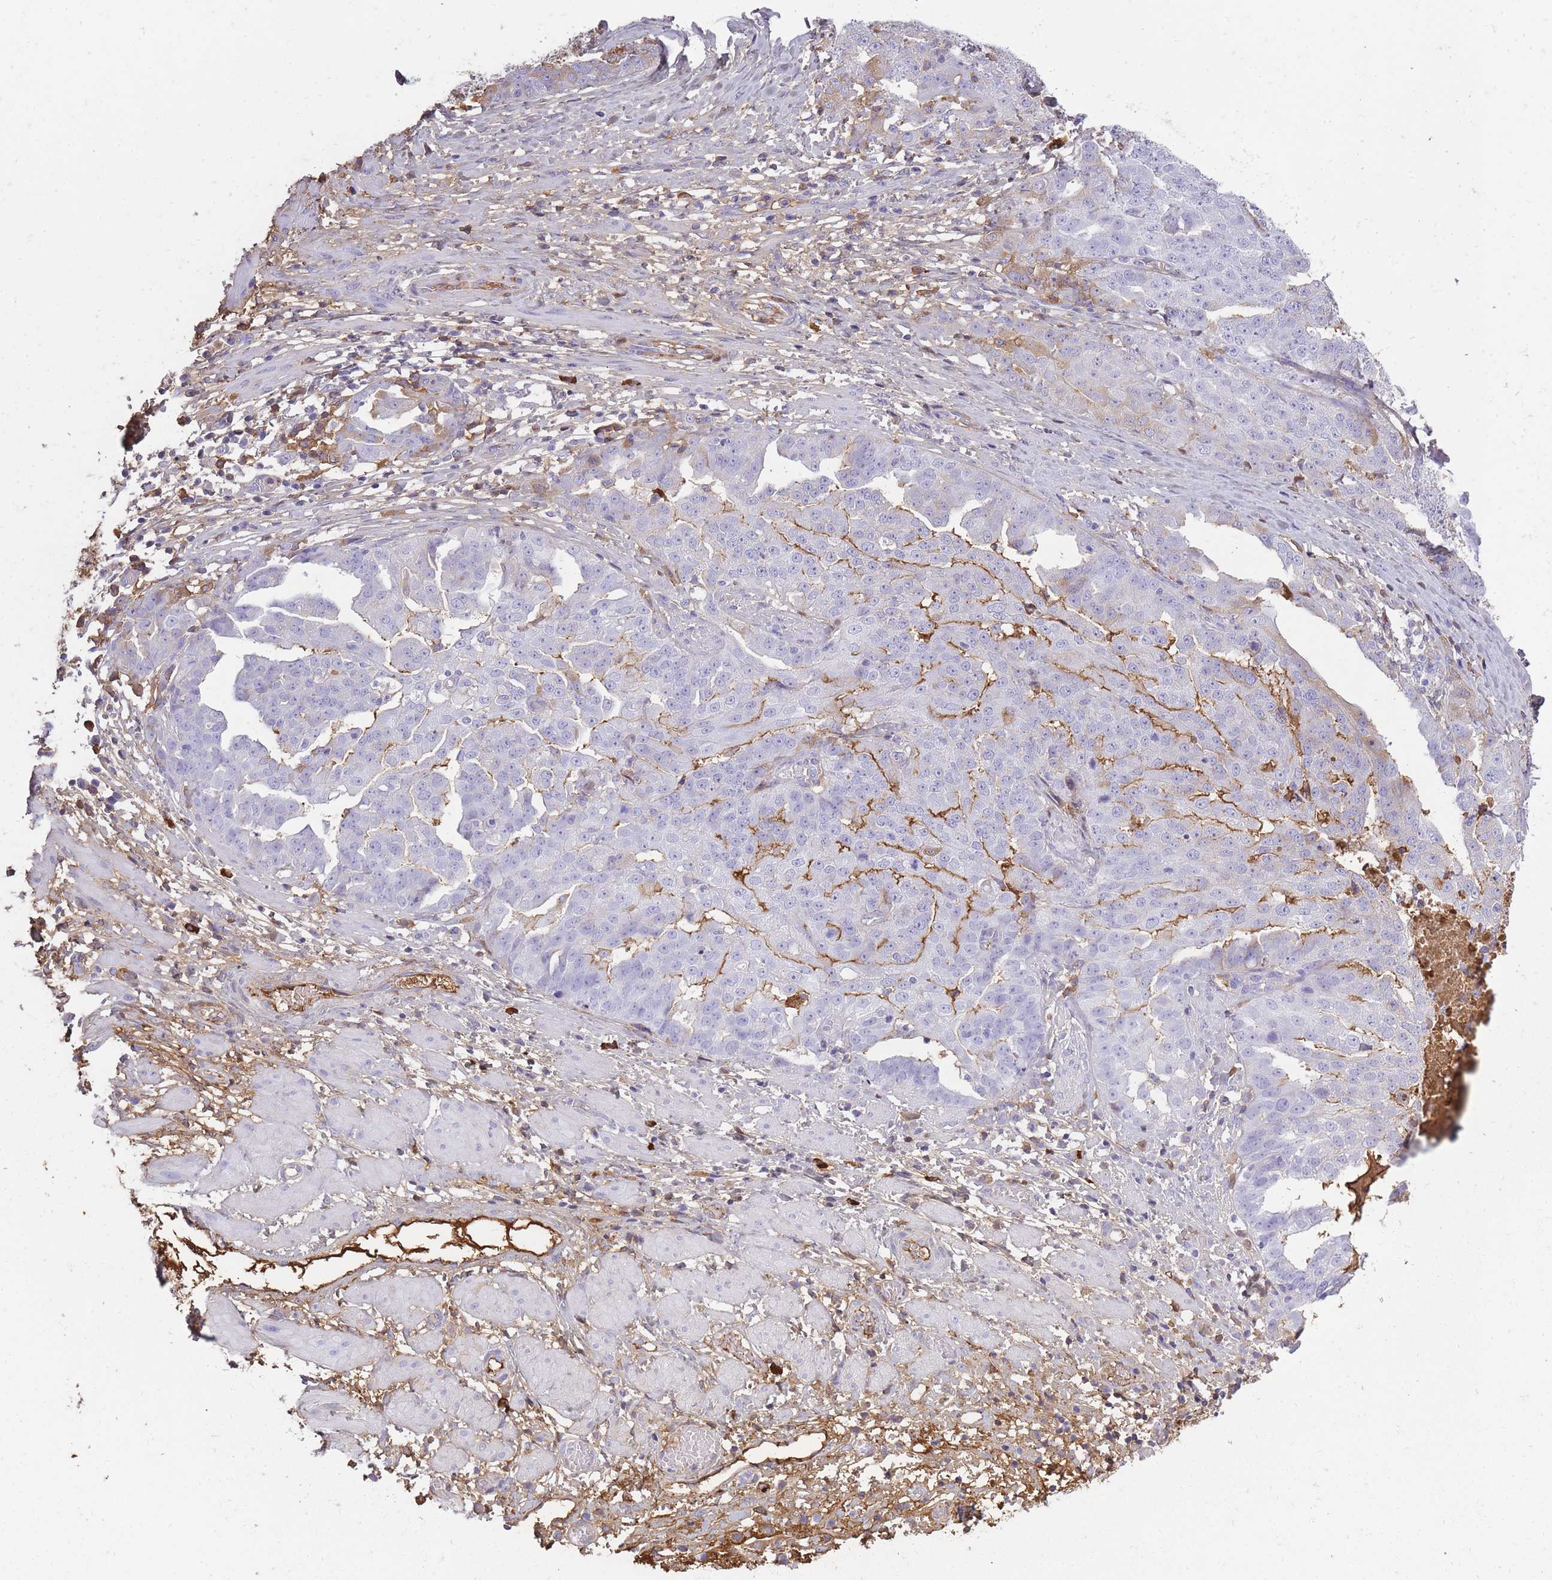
{"staining": {"intensity": "negative", "quantity": "none", "location": "none"}, "tissue": "ovarian cancer", "cell_type": "Tumor cells", "image_type": "cancer", "snomed": [{"axis": "morphology", "description": "Cystadenocarcinoma, serous, NOS"}, {"axis": "topography", "description": "Ovary"}], "caption": "Tumor cells show no significant expression in serous cystadenocarcinoma (ovarian).", "gene": "IGKV1D-42", "patient": {"sex": "female", "age": 58}}